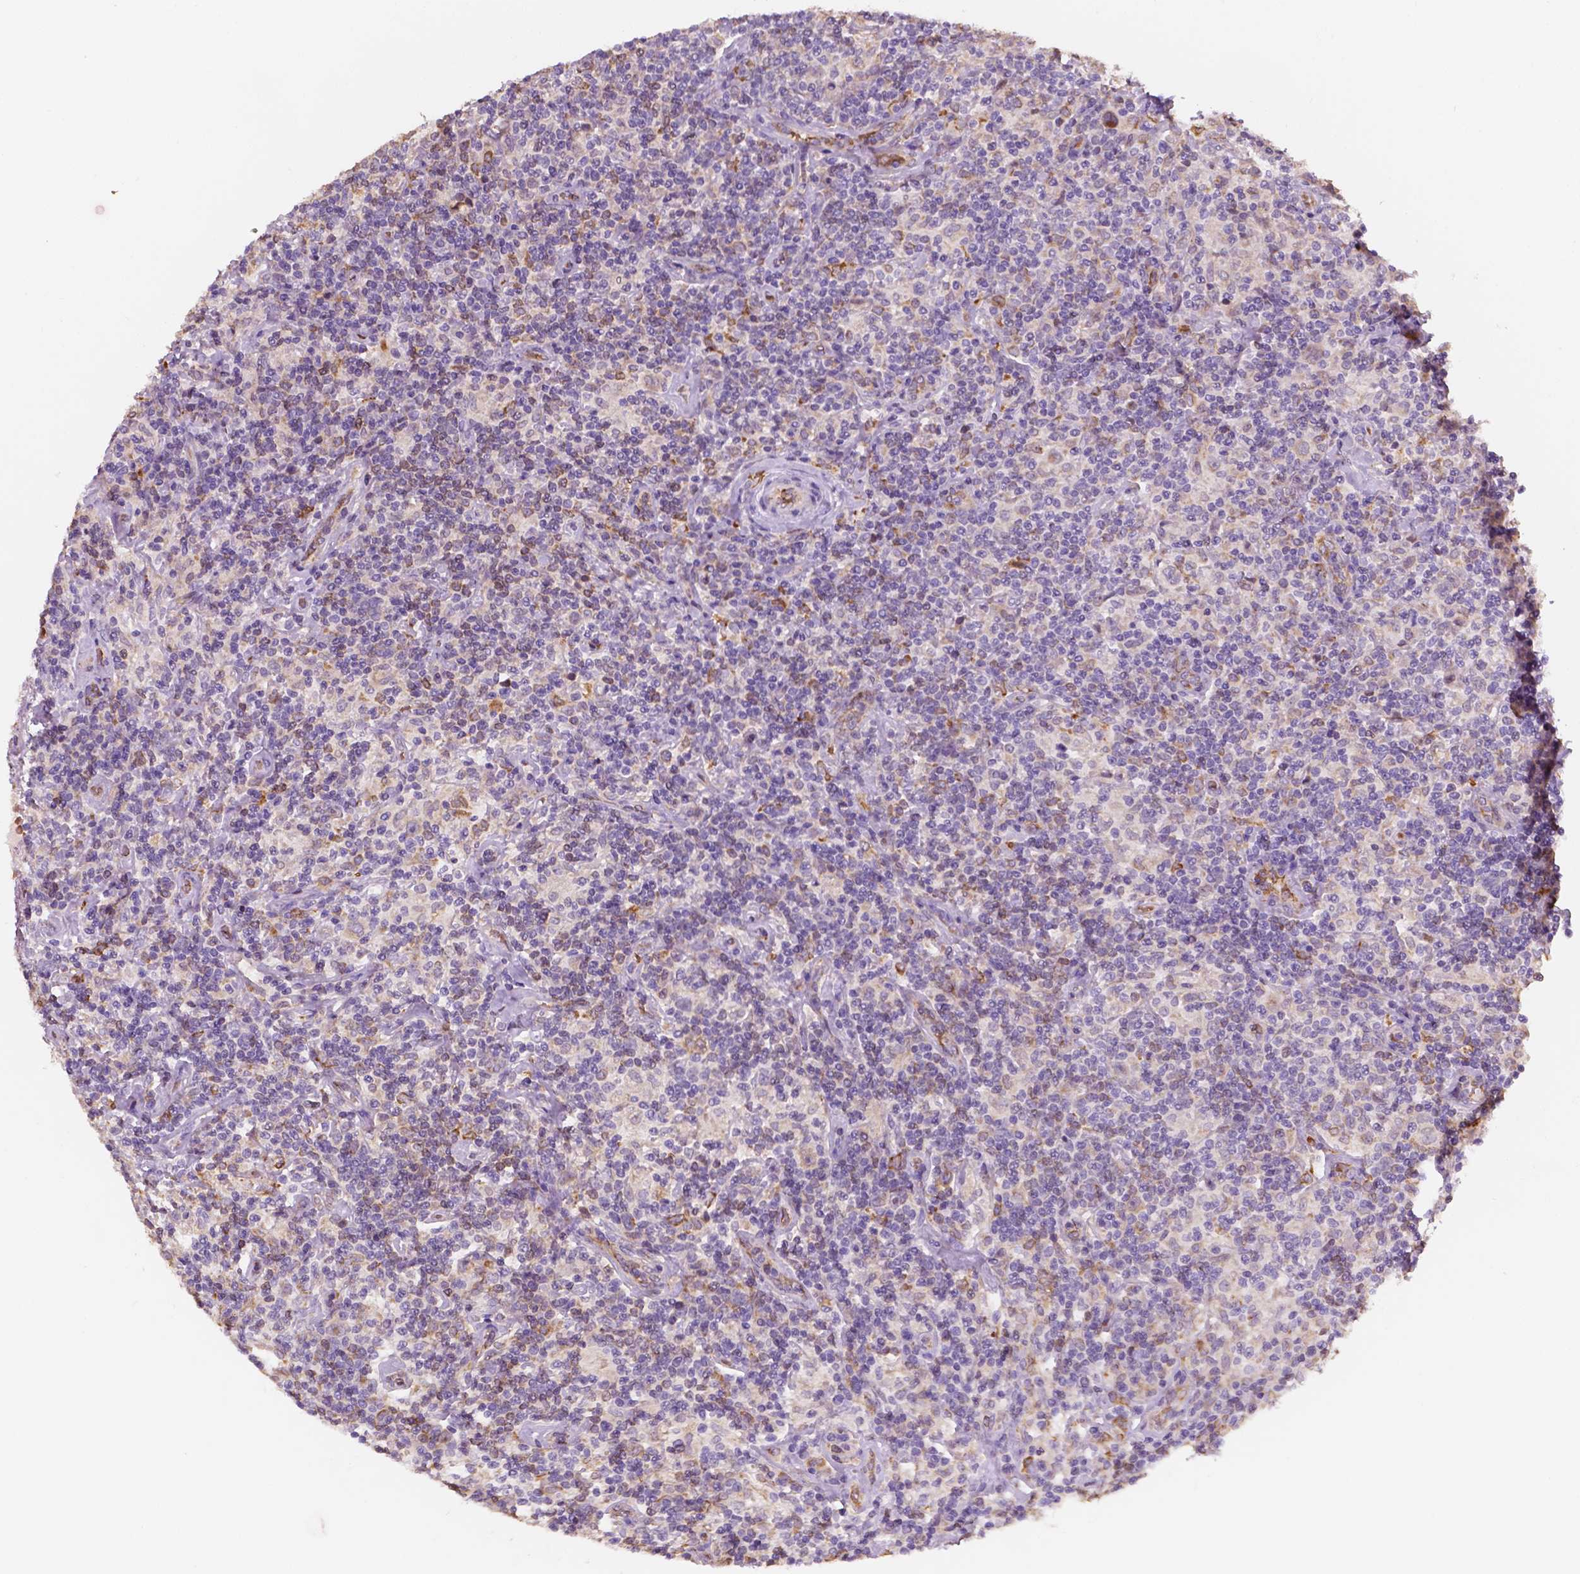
{"staining": {"intensity": "negative", "quantity": "none", "location": "none"}, "tissue": "lymphoma", "cell_type": "Tumor cells", "image_type": "cancer", "snomed": [{"axis": "morphology", "description": "Hodgkin's disease, NOS"}, {"axis": "topography", "description": "Lymph node"}], "caption": "Tumor cells are negative for brown protein staining in lymphoma.", "gene": "SLC22A4", "patient": {"sex": "male", "age": 70}}